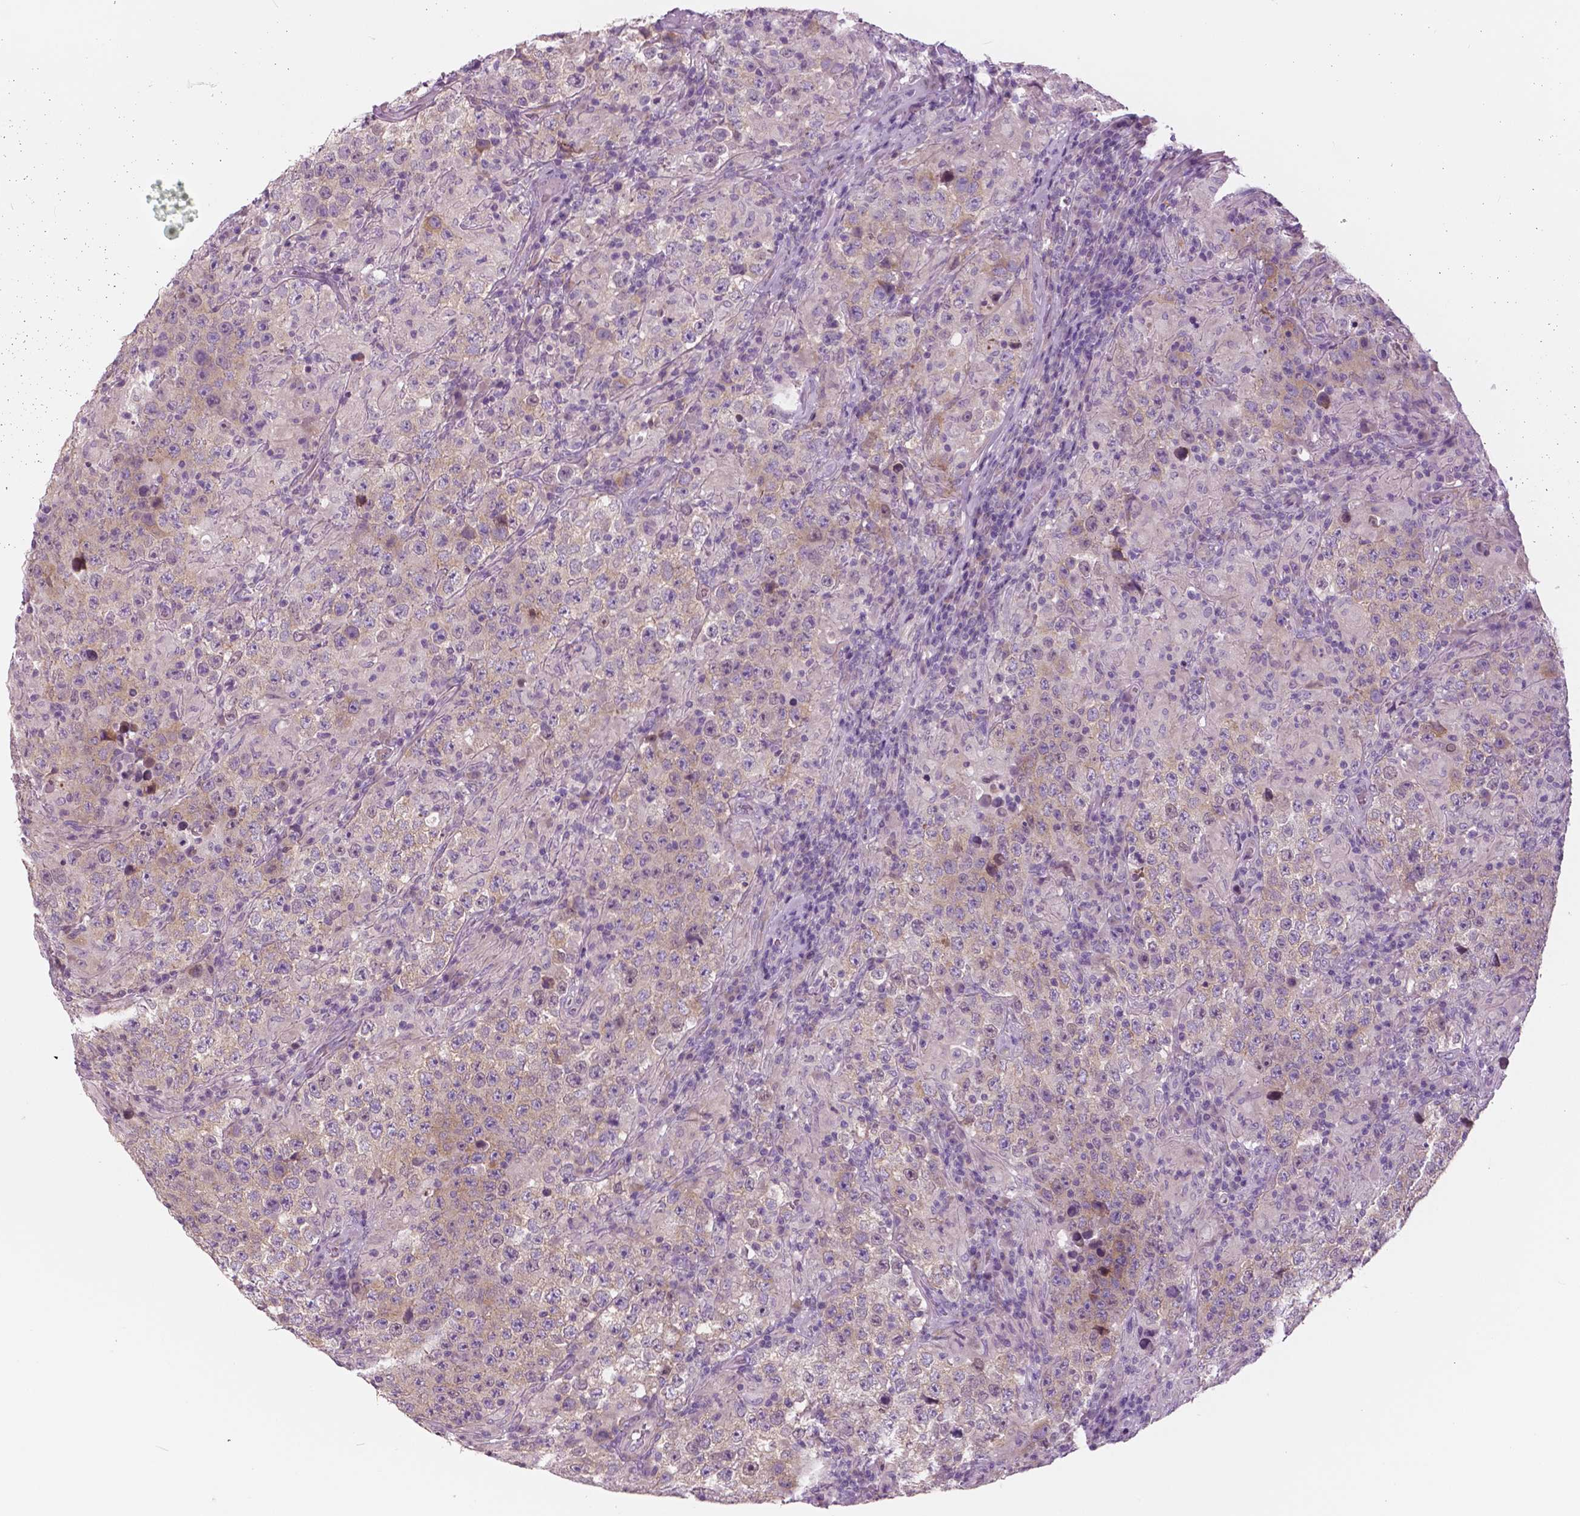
{"staining": {"intensity": "negative", "quantity": "none", "location": "none"}, "tissue": "testis cancer", "cell_type": "Tumor cells", "image_type": "cancer", "snomed": [{"axis": "morphology", "description": "Seminoma, NOS"}, {"axis": "morphology", "description": "Carcinoma, Embryonal, NOS"}, {"axis": "topography", "description": "Testis"}], "caption": "There is no significant positivity in tumor cells of embryonal carcinoma (testis). The staining was performed using DAB (3,3'-diaminobenzidine) to visualize the protein expression in brown, while the nuclei were stained in blue with hematoxylin (Magnification: 20x).", "gene": "SERPINI1", "patient": {"sex": "male", "age": 41}}